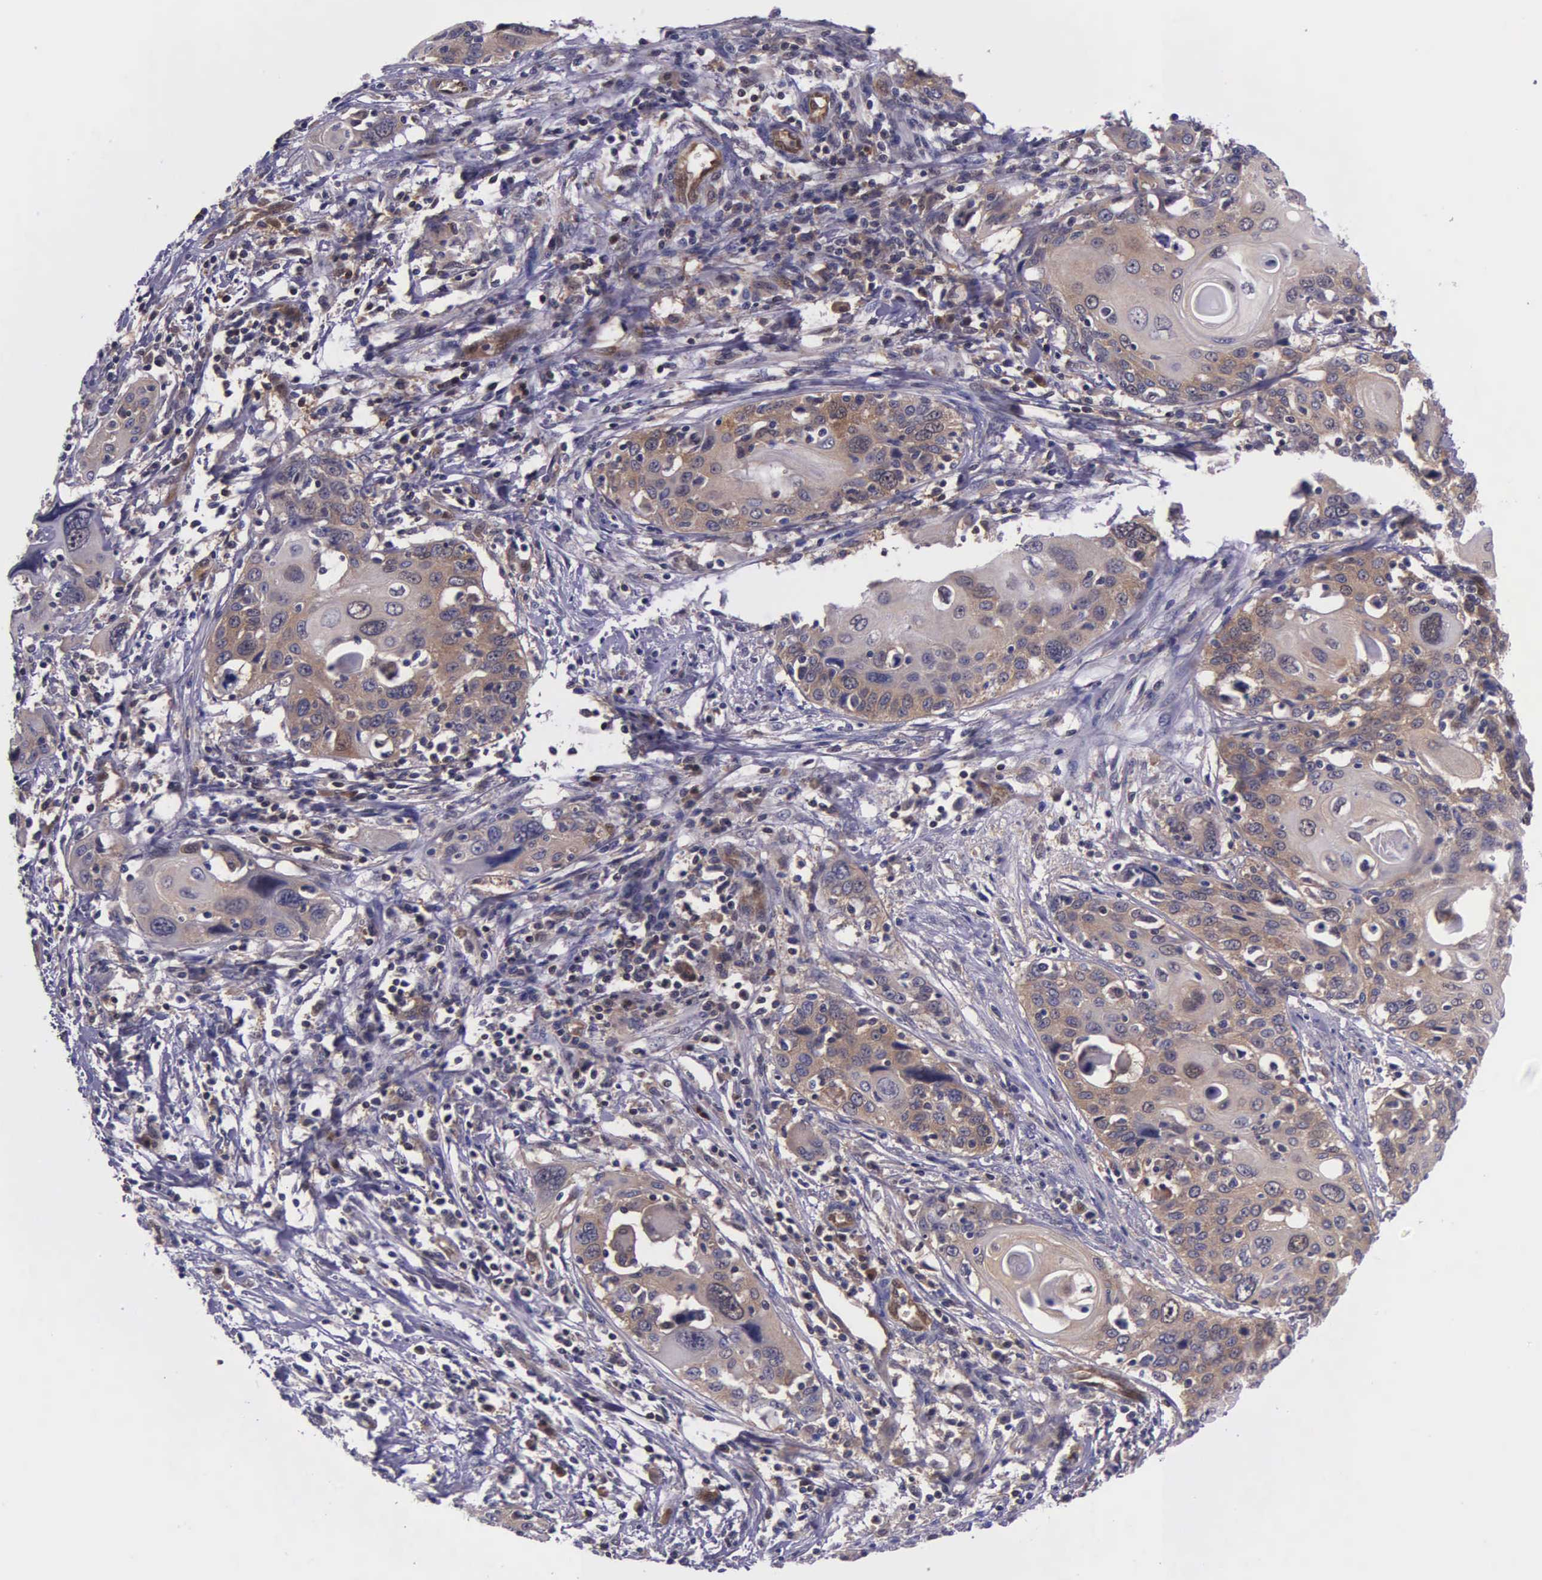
{"staining": {"intensity": "moderate", "quantity": ">75%", "location": "cytoplasmic/membranous"}, "tissue": "cervical cancer", "cell_type": "Tumor cells", "image_type": "cancer", "snomed": [{"axis": "morphology", "description": "Squamous cell carcinoma, NOS"}, {"axis": "topography", "description": "Cervix"}], "caption": "The micrograph reveals staining of cervical cancer (squamous cell carcinoma), revealing moderate cytoplasmic/membranous protein expression (brown color) within tumor cells.", "gene": "GMPR2", "patient": {"sex": "female", "age": 54}}